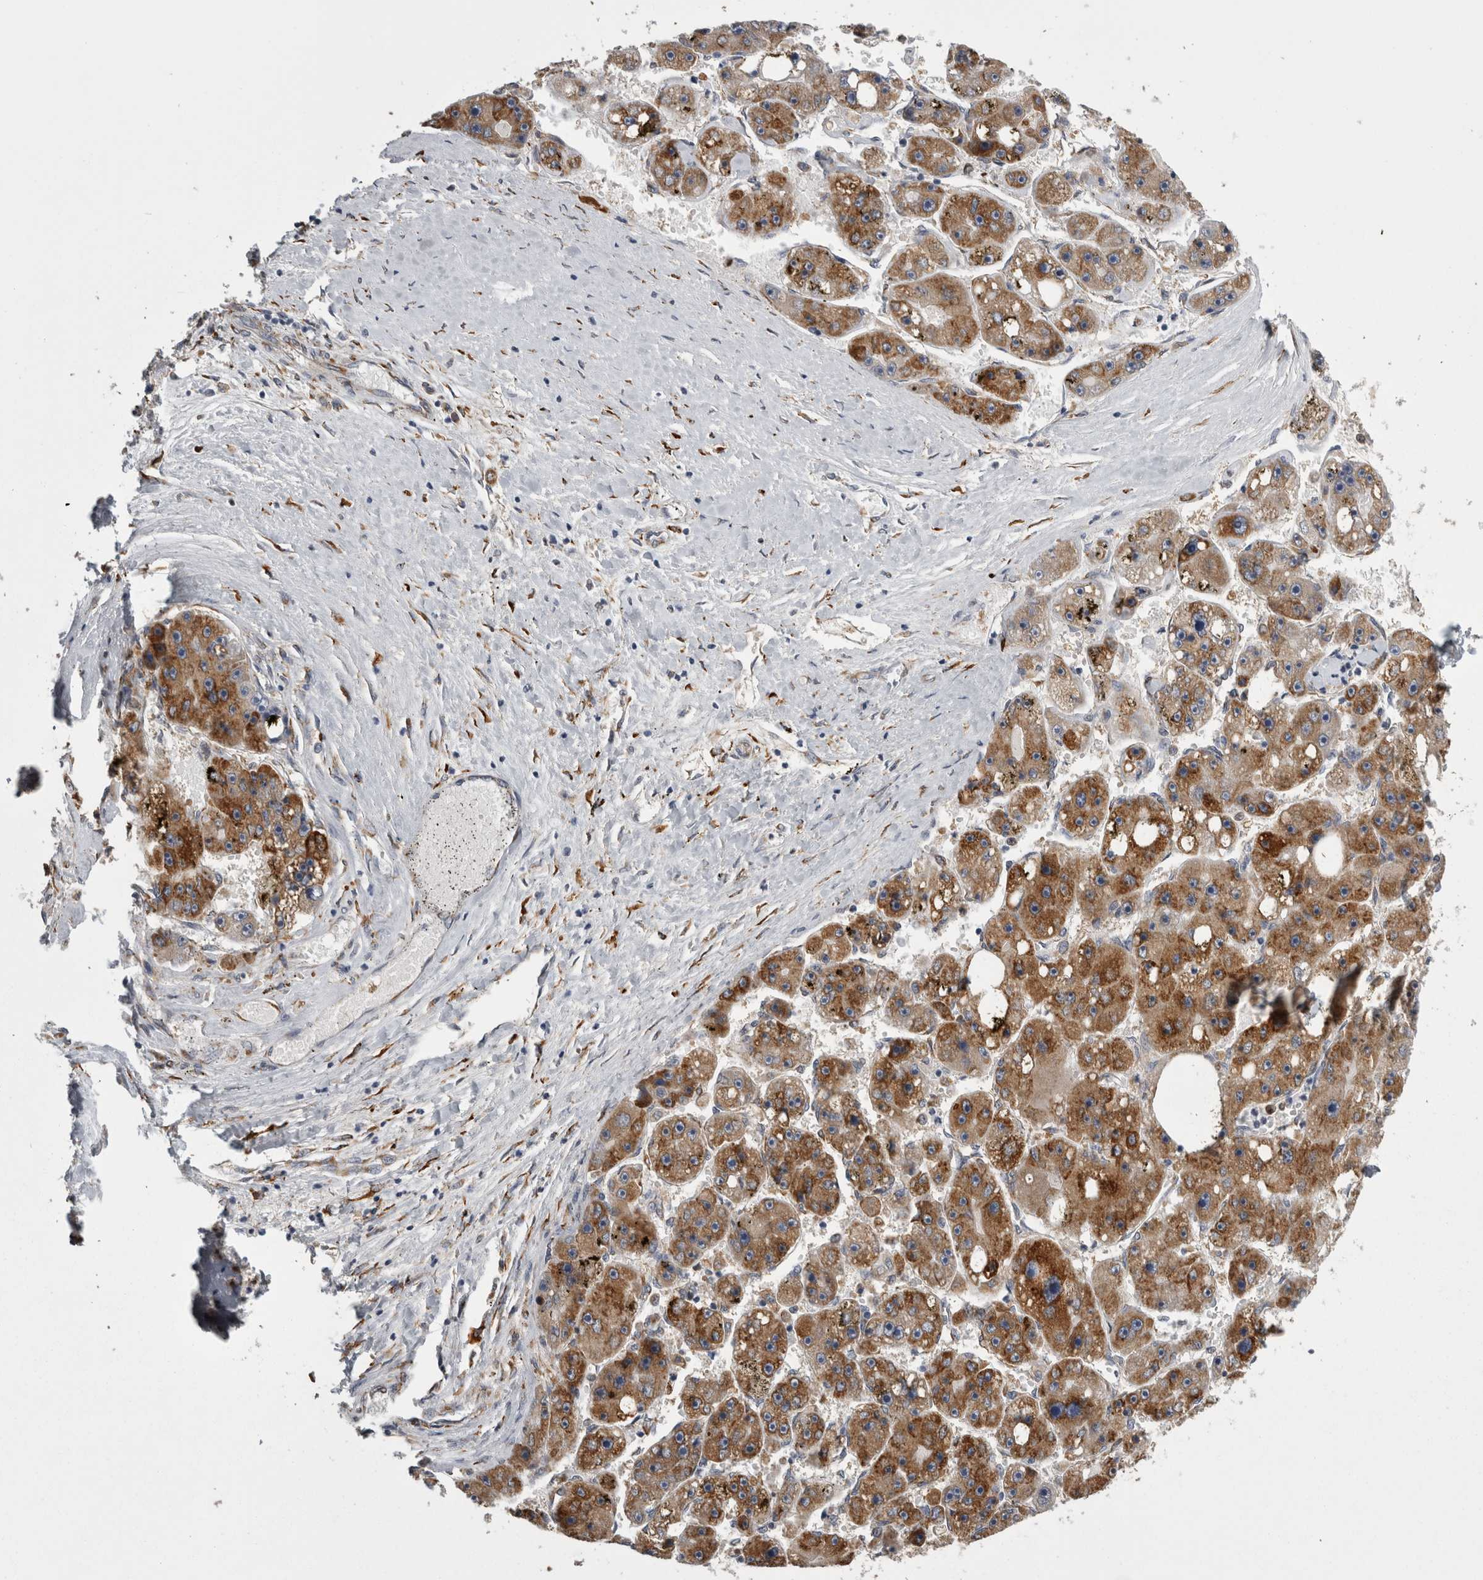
{"staining": {"intensity": "strong", "quantity": ">75%", "location": "cytoplasmic/membranous"}, "tissue": "liver cancer", "cell_type": "Tumor cells", "image_type": "cancer", "snomed": [{"axis": "morphology", "description": "Carcinoma, Hepatocellular, NOS"}, {"axis": "topography", "description": "Liver"}], "caption": "Protein staining of liver hepatocellular carcinoma tissue displays strong cytoplasmic/membranous positivity in about >75% of tumor cells.", "gene": "FHIP2B", "patient": {"sex": "female", "age": 61}}